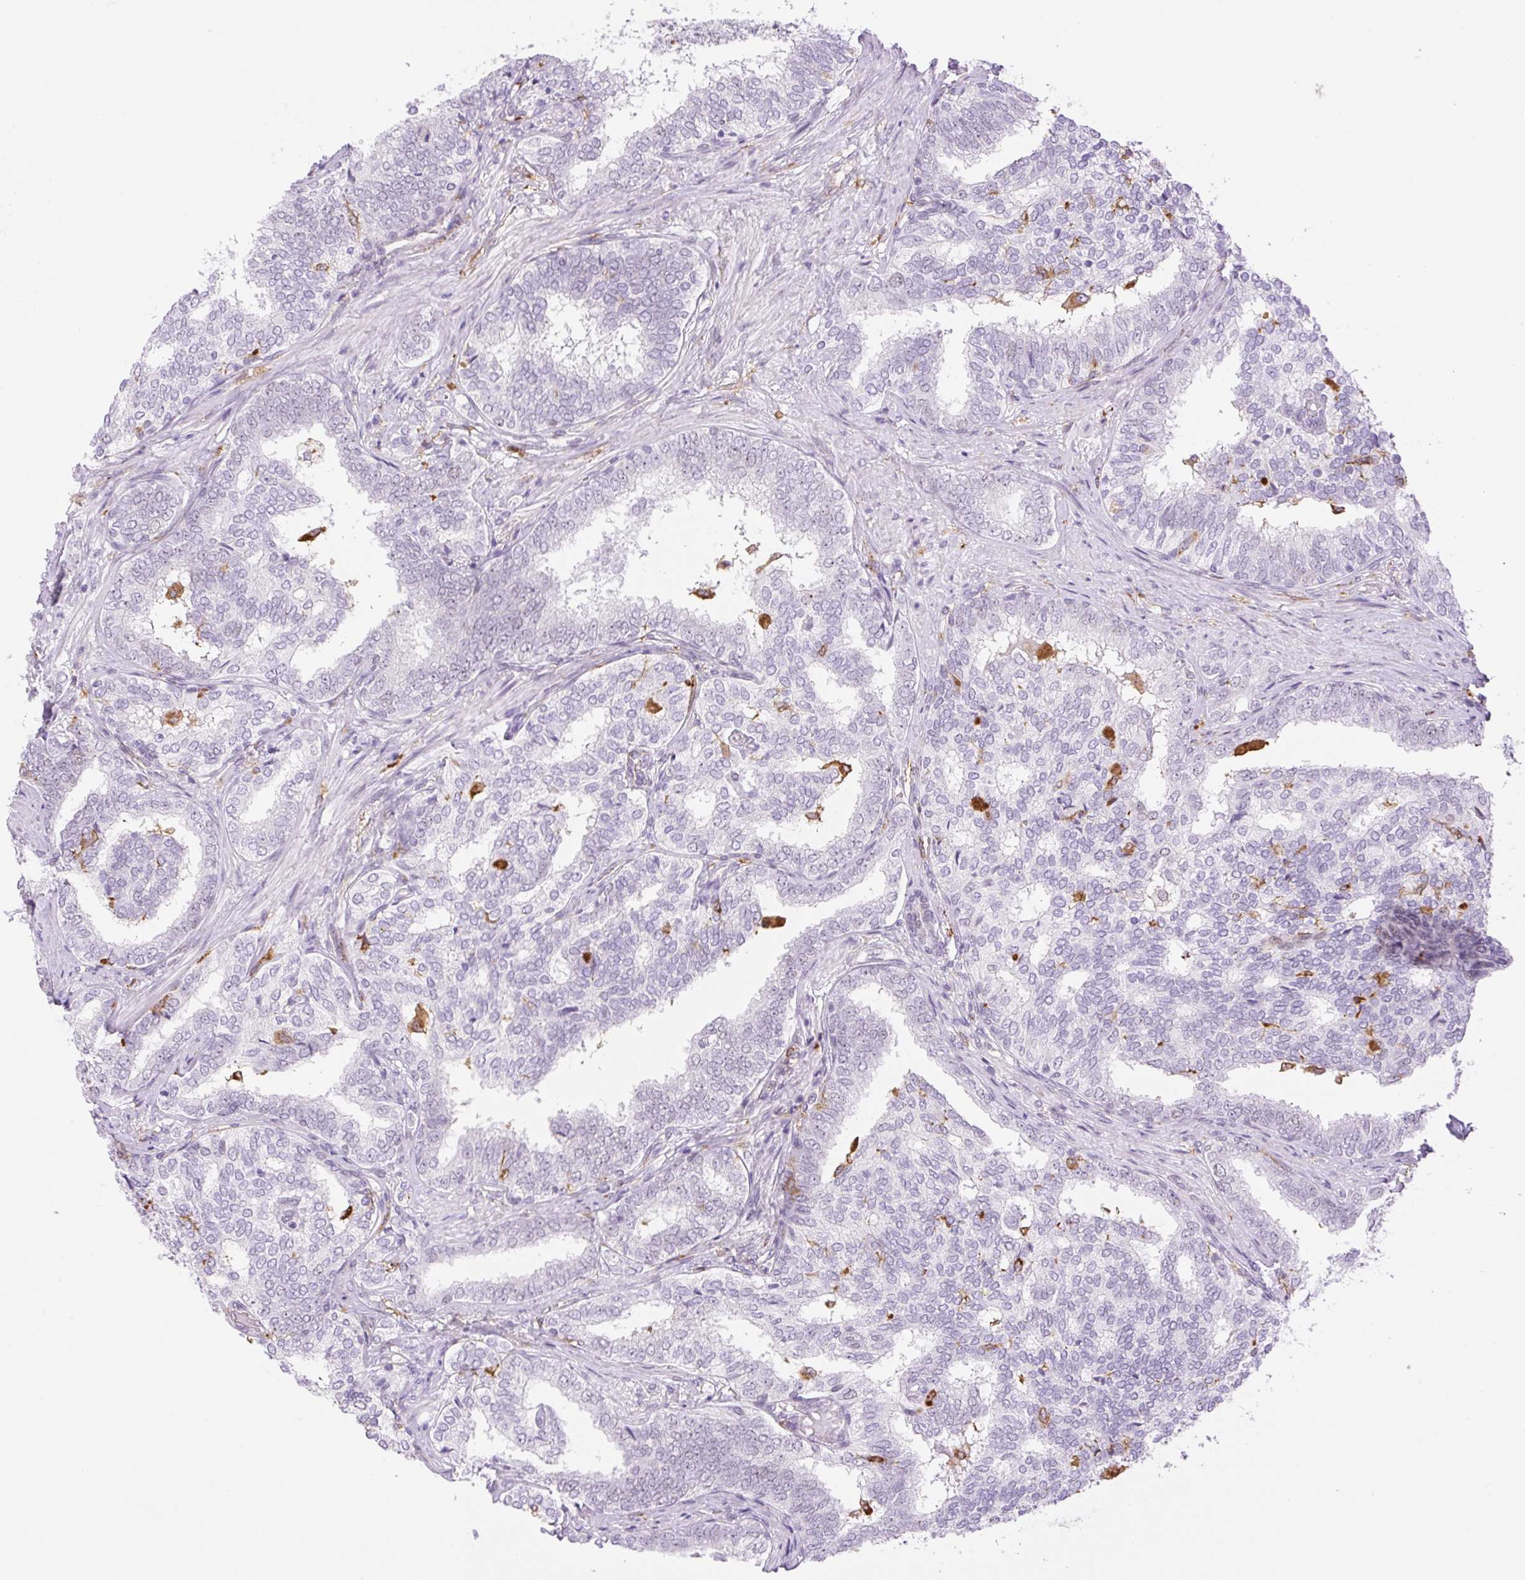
{"staining": {"intensity": "negative", "quantity": "none", "location": "none"}, "tissue": "prostate cancer", "cell_type": "Tumor cells", "image_type": "cancer", "snomed": [{"axis": "morphology", "description": "Adenocarcinoma, High grade"}, {"axis": "topography", "description": "Prostate"}], "caption": "There is no significant positivity in tumor cells of prostate adenocarcinoma (high-grade).", "gene": "PALM3", "patient": {"sex": "male", "age": 72}}